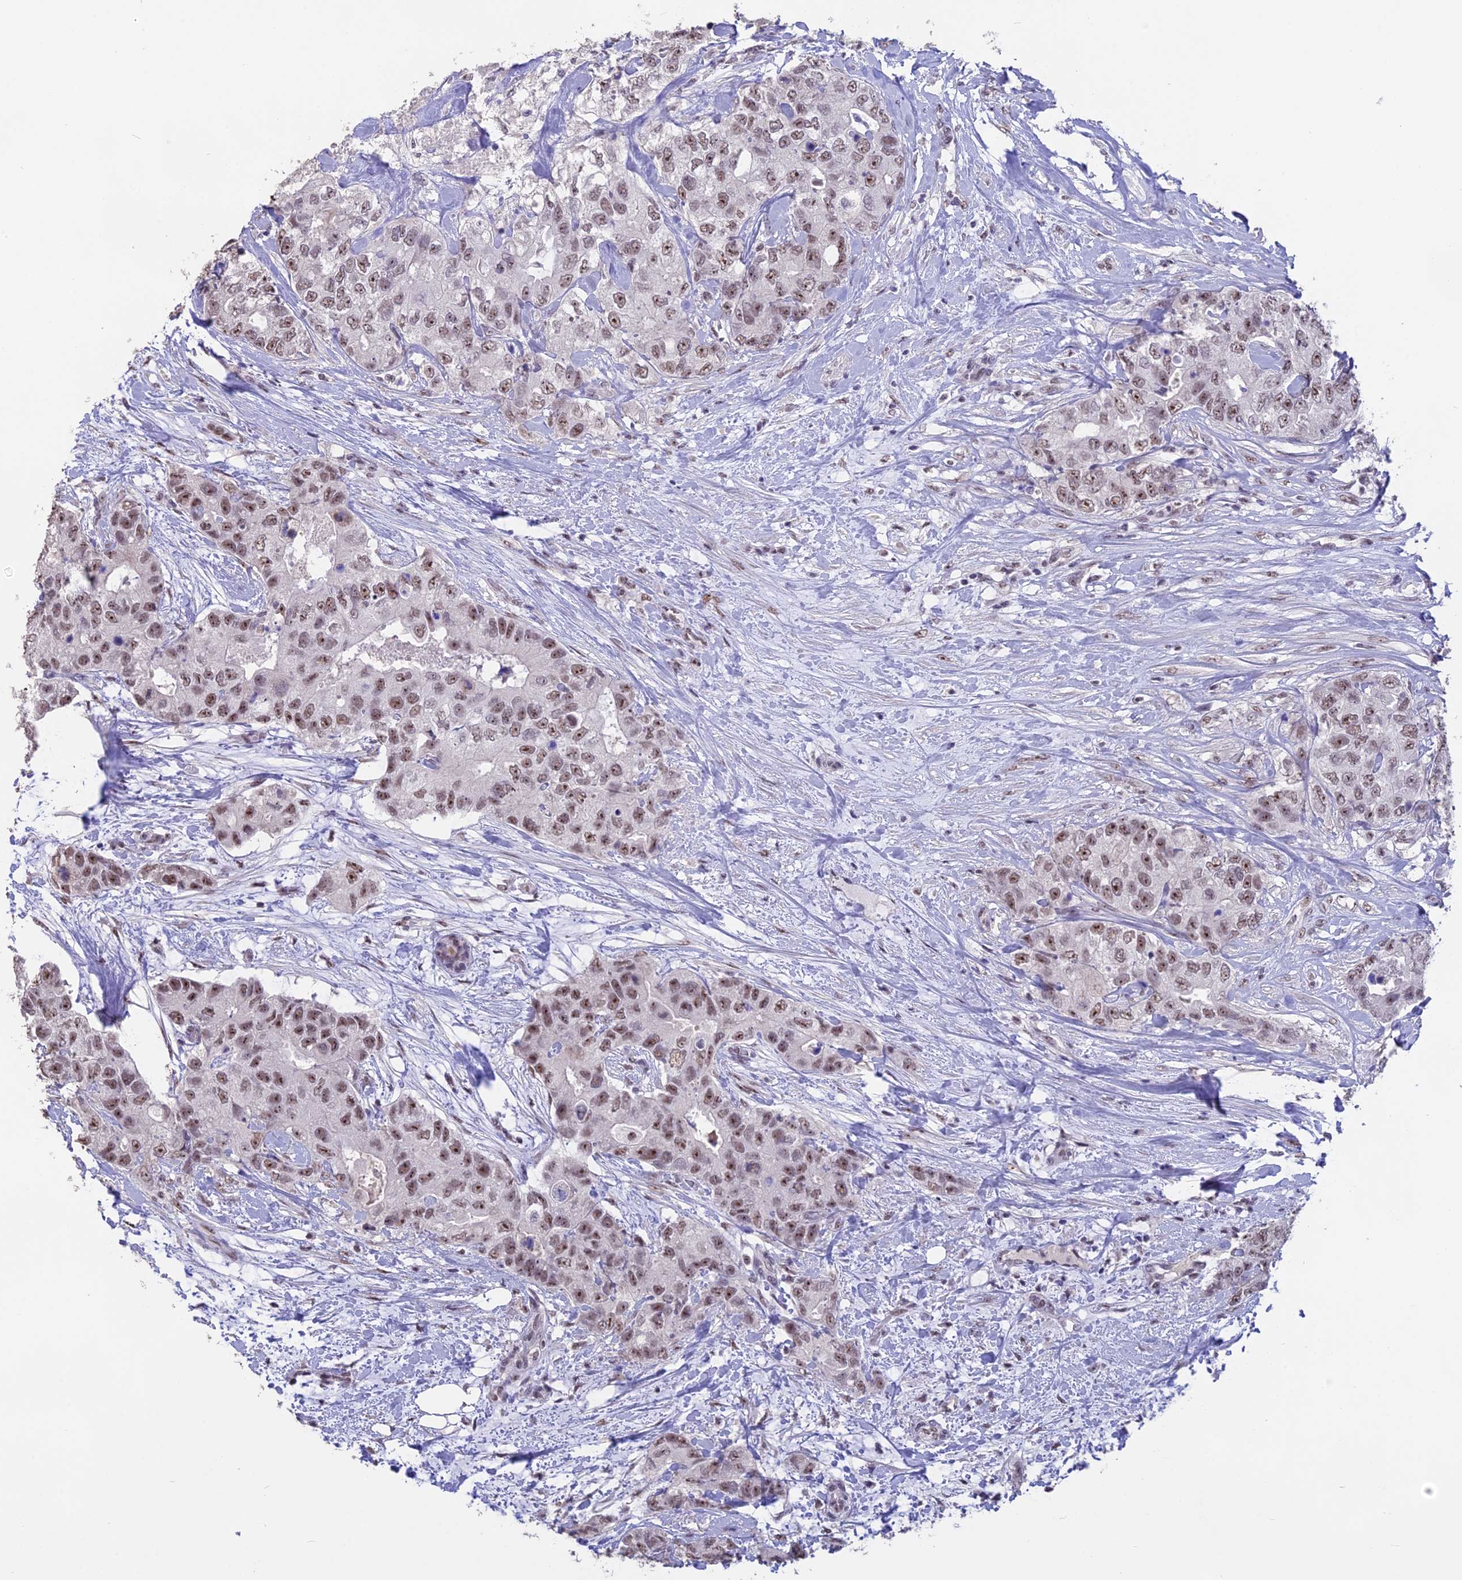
{"staining": {"intensity": "moderate", "quantity": ">75%", "location": "nuclear"}, "tissue": "breast cancer", "cell_type": "Tumor cells", "image_type": "cancer", "snomed": [{"axis": "morphology", "description": "Duct carcinoma"}, {"axis": "topography", "description": "Breast"}], "caption": "Human breast cancer stained with a protein marker demonstrates moderate staining in tumor cells.", "gene": "SETD2", "patient": {"sex": "female", "age": 62}}